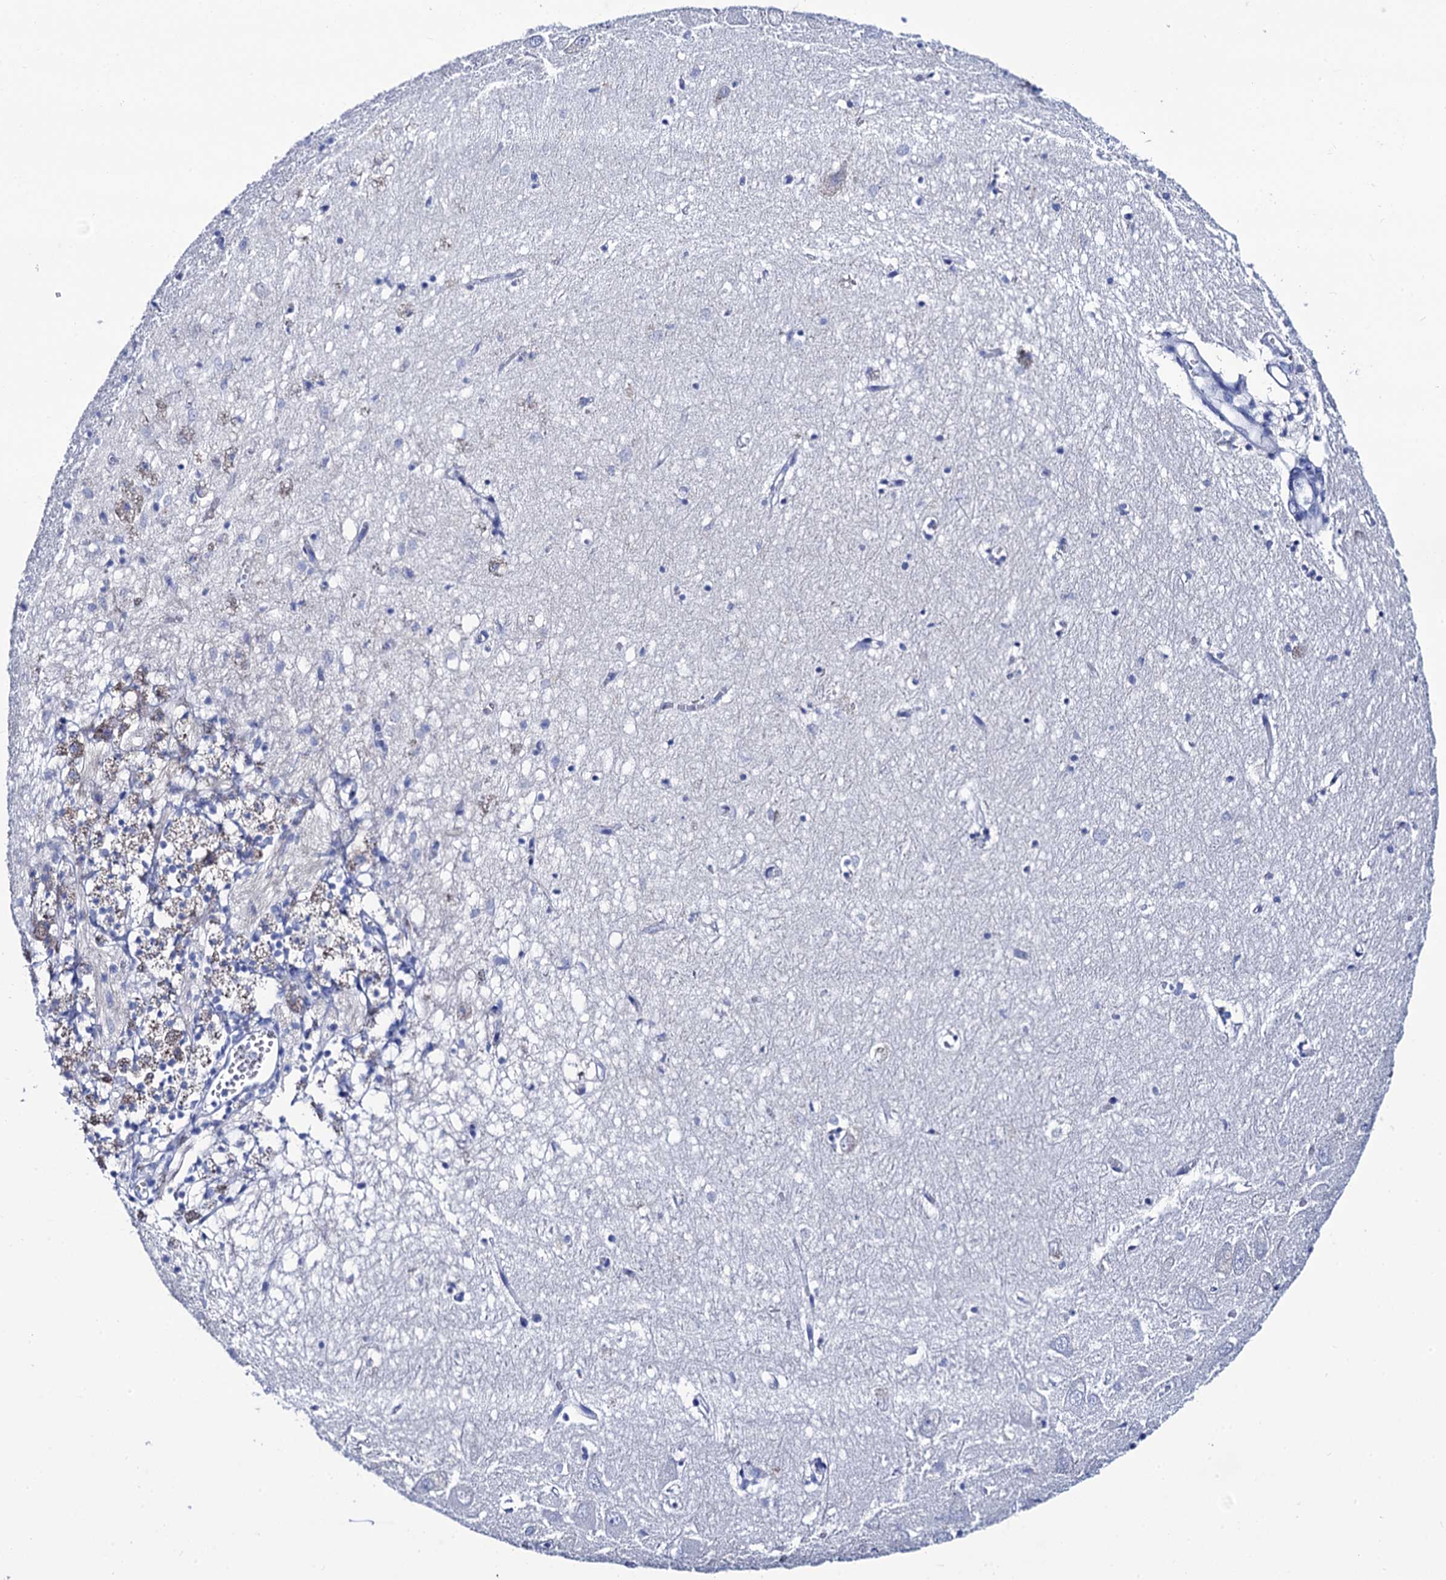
{"staining": {"intensity": "negative", "quantity": "none", "location": "none"}, "tissue": "hippocampus", "cell_type": "Glial cells", "image_type": "normal", "snomed": [{"axis": "morphology", "description": "Normal tissue, NOS"}, {"axis": "topography", "description": "Hippocampus"}], "caption": "Glial cells are negative for brown protein staining in normal hippocampus. Brightfield microscopy of immunohistochemistry stained with DAB (3,3'-diaminobenzidine) (brown) and hematoxylin (blue), captured at high magnification.", "gene": "RAB3IP", "patient": {"sex": "female", "age": 64}}